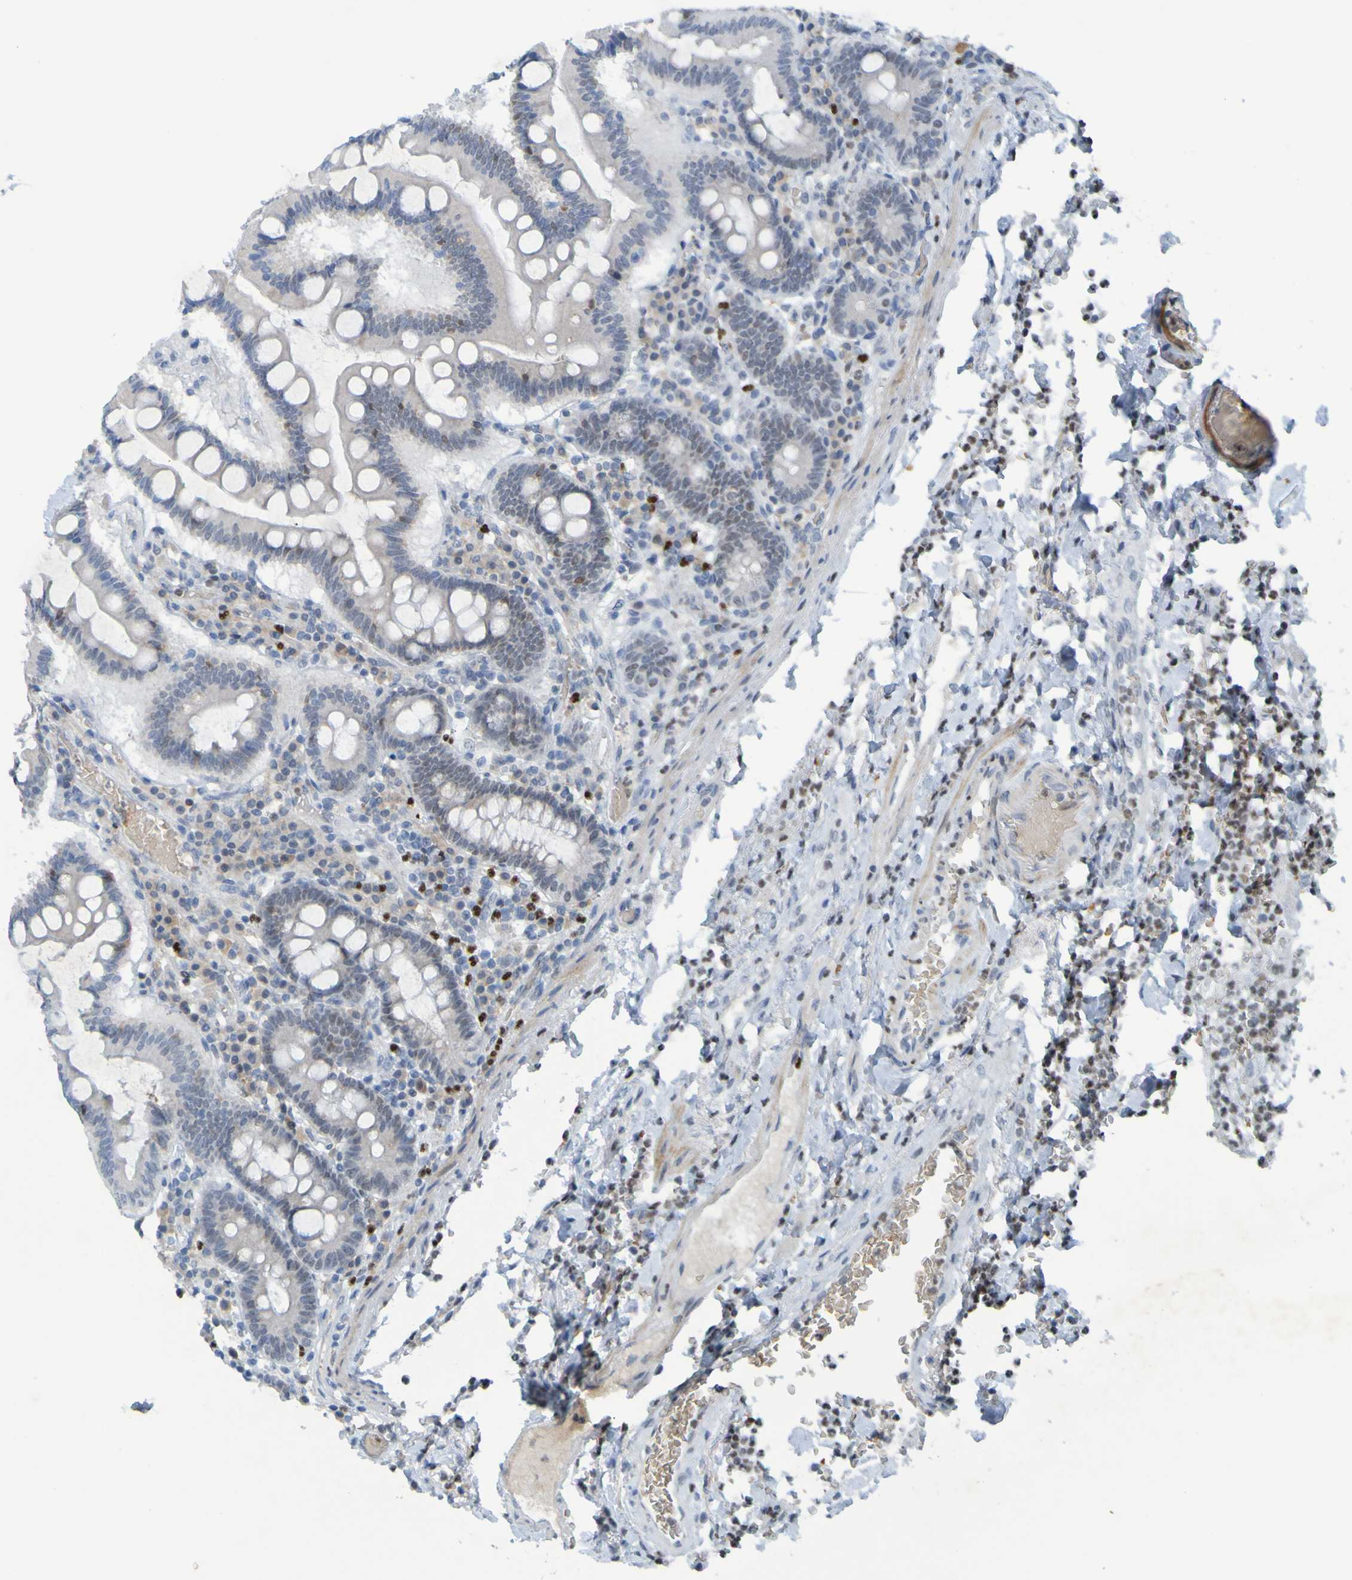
{"staining": {"intensity": "negative", "quantity": "none", "location": "none"}, "tissue": "stomach", "cell_type": "Glandular cells", "image_type": "normal", "snomed": [{"axis": "morphology", "description": "Normal tissue, NOS"}, {"axis": "topography", "description": "Stomach, upper"}], "caption": "Photomicrograph shows no protein expression in glandular cells of normal stomach. Nuclei are stained in blue.", "gene": "USP36", "patient": {"sex": "male", "age": 68}}